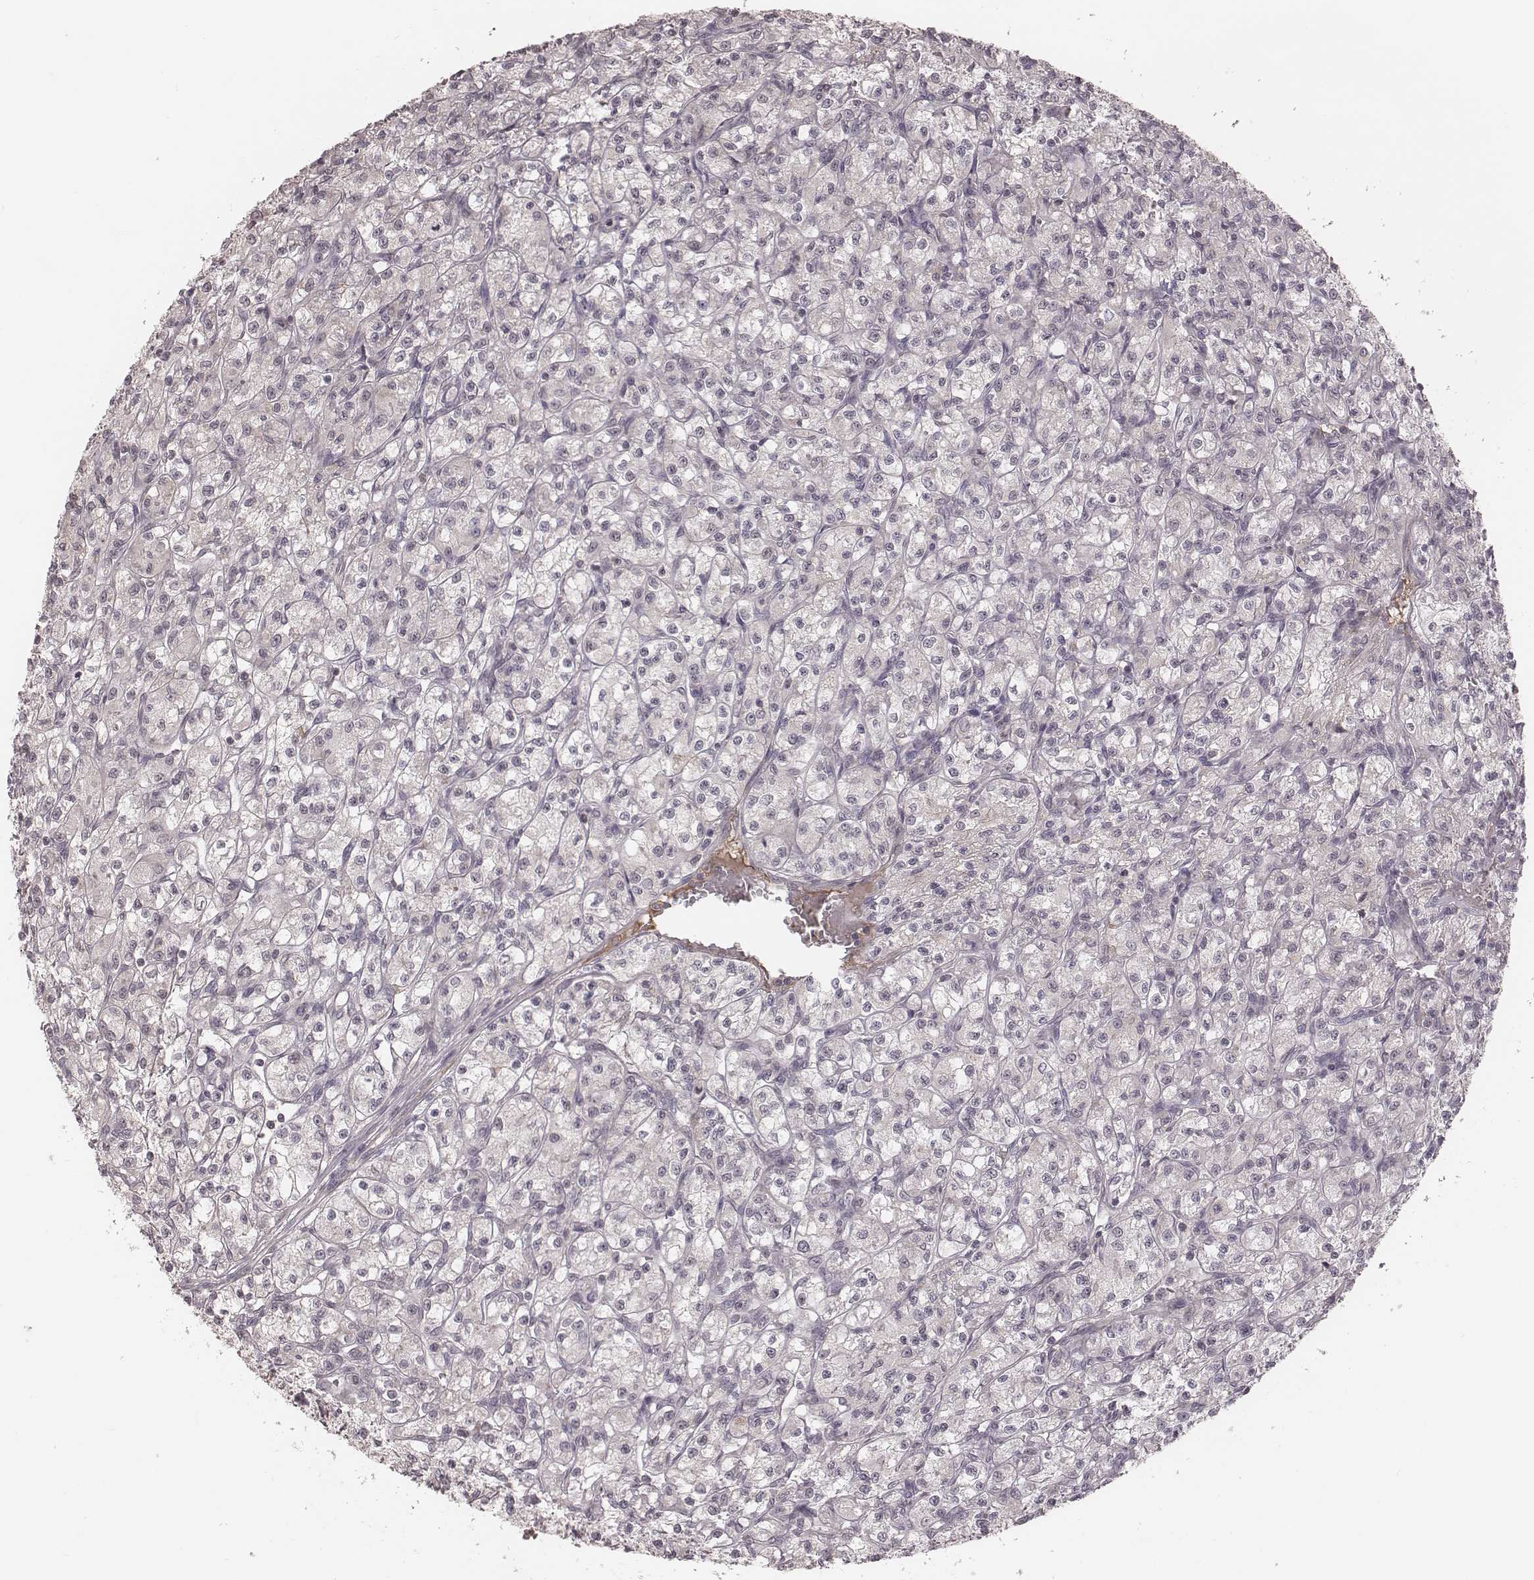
{"staining": {"intensity": "negative", "quantity": "none", "location": "none"}, "tissue": "renal cancer", "cell_type": "Tumor cells", "image_type": "cancer", "snomed": [{"axis": "morphology", "description": "Adenocarcinoma, NOS"}, {"axis": "topography", "description": "Kidney"}], "caption": "The histopathology image reveals no significant staining in tumor cells of renal cancer (adenocarcinoma).", "gene": "IL5", "patient": {"sex": "female", "age": 70}}